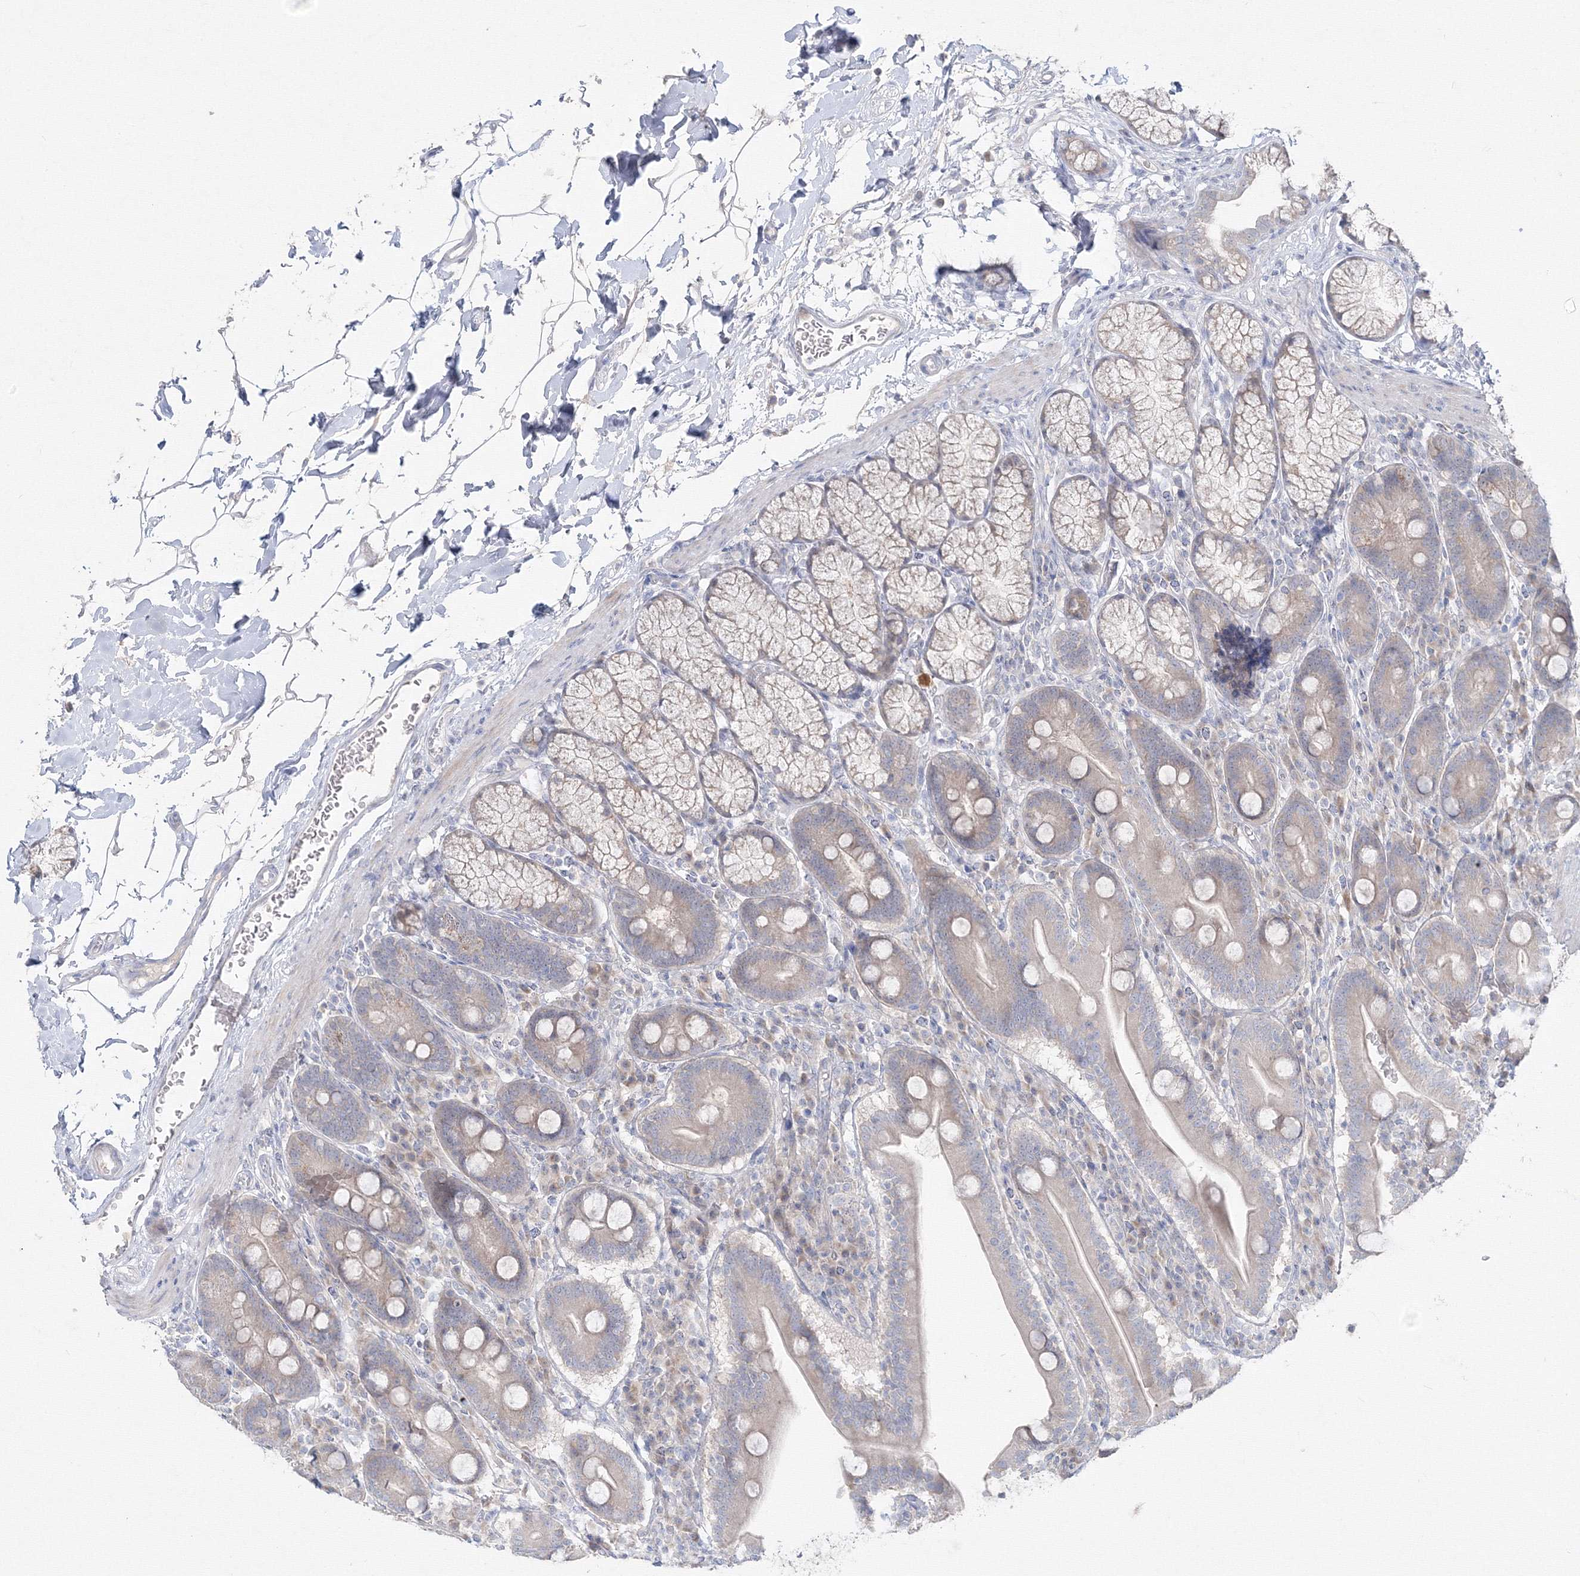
{"staining": {"intensity": "weak", "quantity": ">75%", "location": "cytoplasmic/membranous"}, "tissue": "duodenum", "cell_type": "Glandular cells", "image_type": "normal", "snomed": [{"axis": "morphology", "description": "Normal tissue, NOS"}, {"axis": "topography", "description": "Duodenum"}], "caption": "Immunohistochemistry photomicrograph of normal duodenum: human duodenum stained using IHC exhibits low levels of weak protein expression localized specifically in the cytoplasmic/membranous of glandular cells, appearing as a cytoplasmic/membranous brown color.", "gene": "FBXL8", "patient": {"sex": "male", "age": 35}}